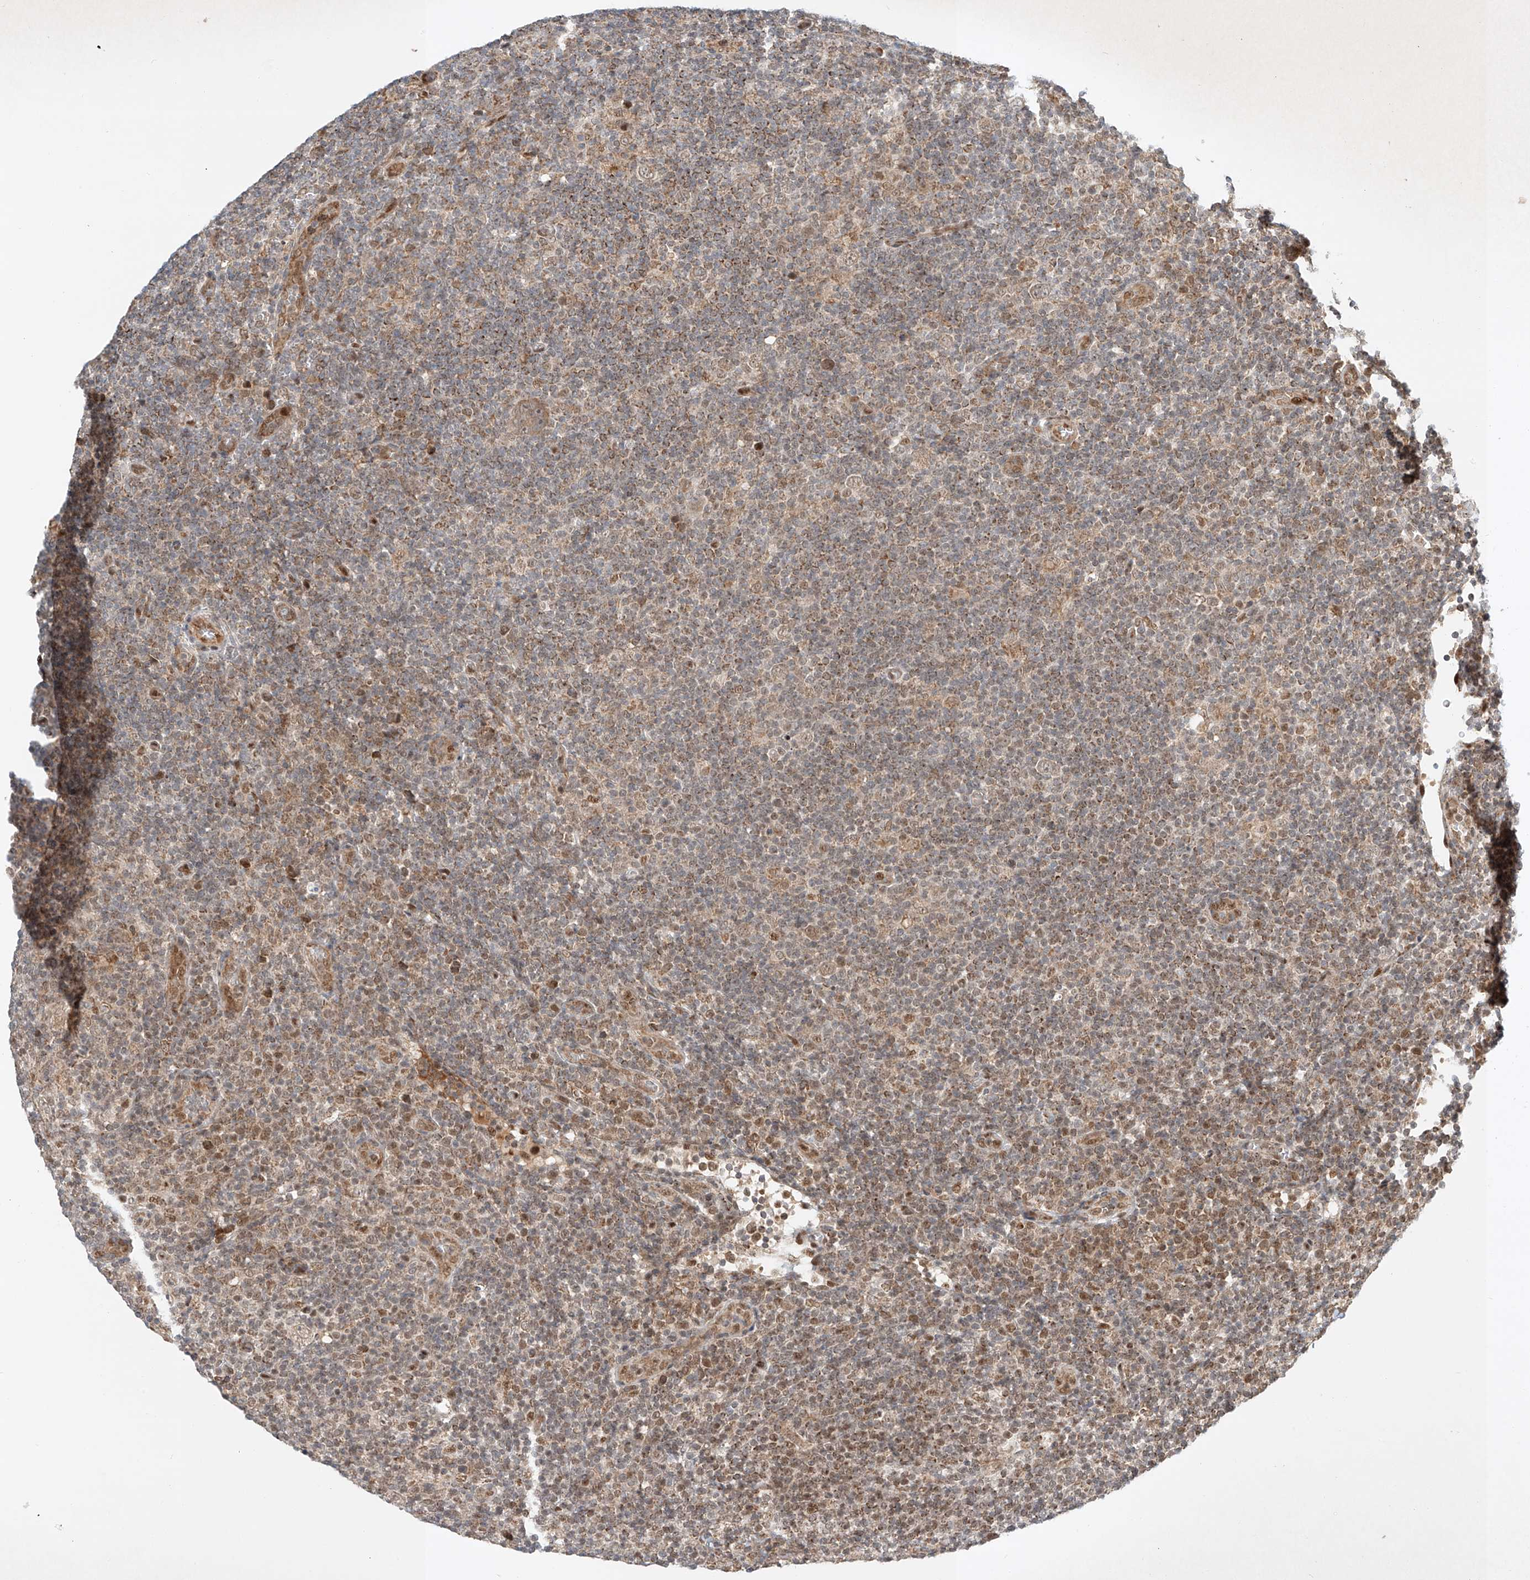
{"staining": {"intensity": "moderate", "quantity": "<25%", "location": "cytoplasmic/membranous"}, "tissue": "lymphoma", "cell_type": "Tumor cells", "image_type": "cancer", "snomed": [{"axis": "morphology", "description": "Hodgkin's disease, NOS"}, {"axis": "topography", "description": "Lymph node"}], "caption": "Lymphoma stained for a protein exhibits moderate cytoplasmic/membranous positivity in tumor cells. (brown staining indicates protein expression, while blue staining denotes nuclei).", "gene": "EPG5", "patient": {"sex": "female", "age": 57}}